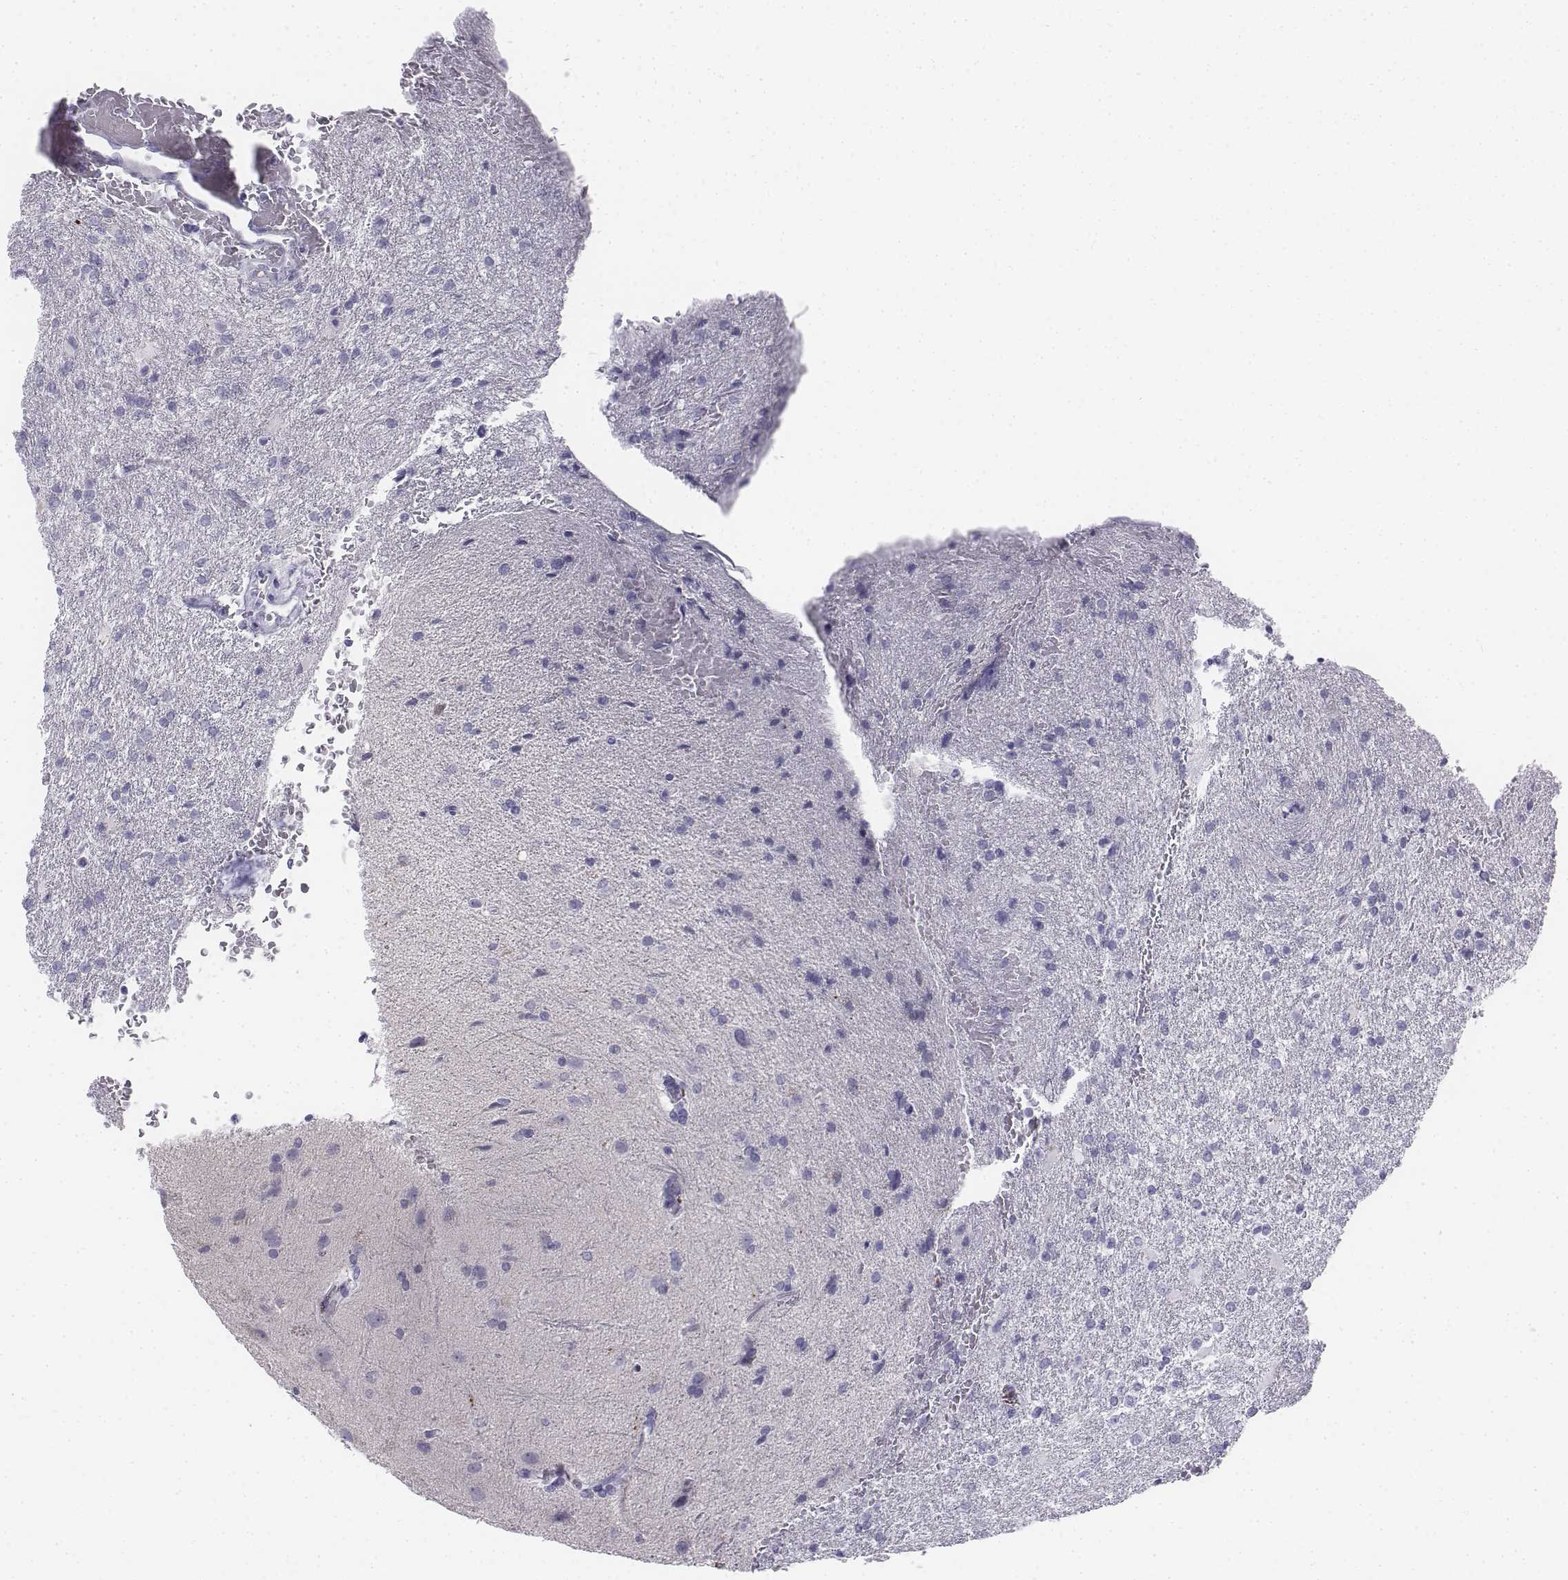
{"staining": {"intensity": "negative", "quantity": "none", "location": "none"}, "tissue": "glioma", "cell_type": "Tumor cells", "image_type": "cancer", "snomed": [{"axis": "morphology", "description": "Glioma, malignant, High grade"}, {"axis": "topography", "description": "Brain"}], "caption": "Human glioma stained for a protein using immunohistochemistry exhibits no expression in tumor cells.", "gene": "TH", "patient": {"sex": "male", "age": 68}}